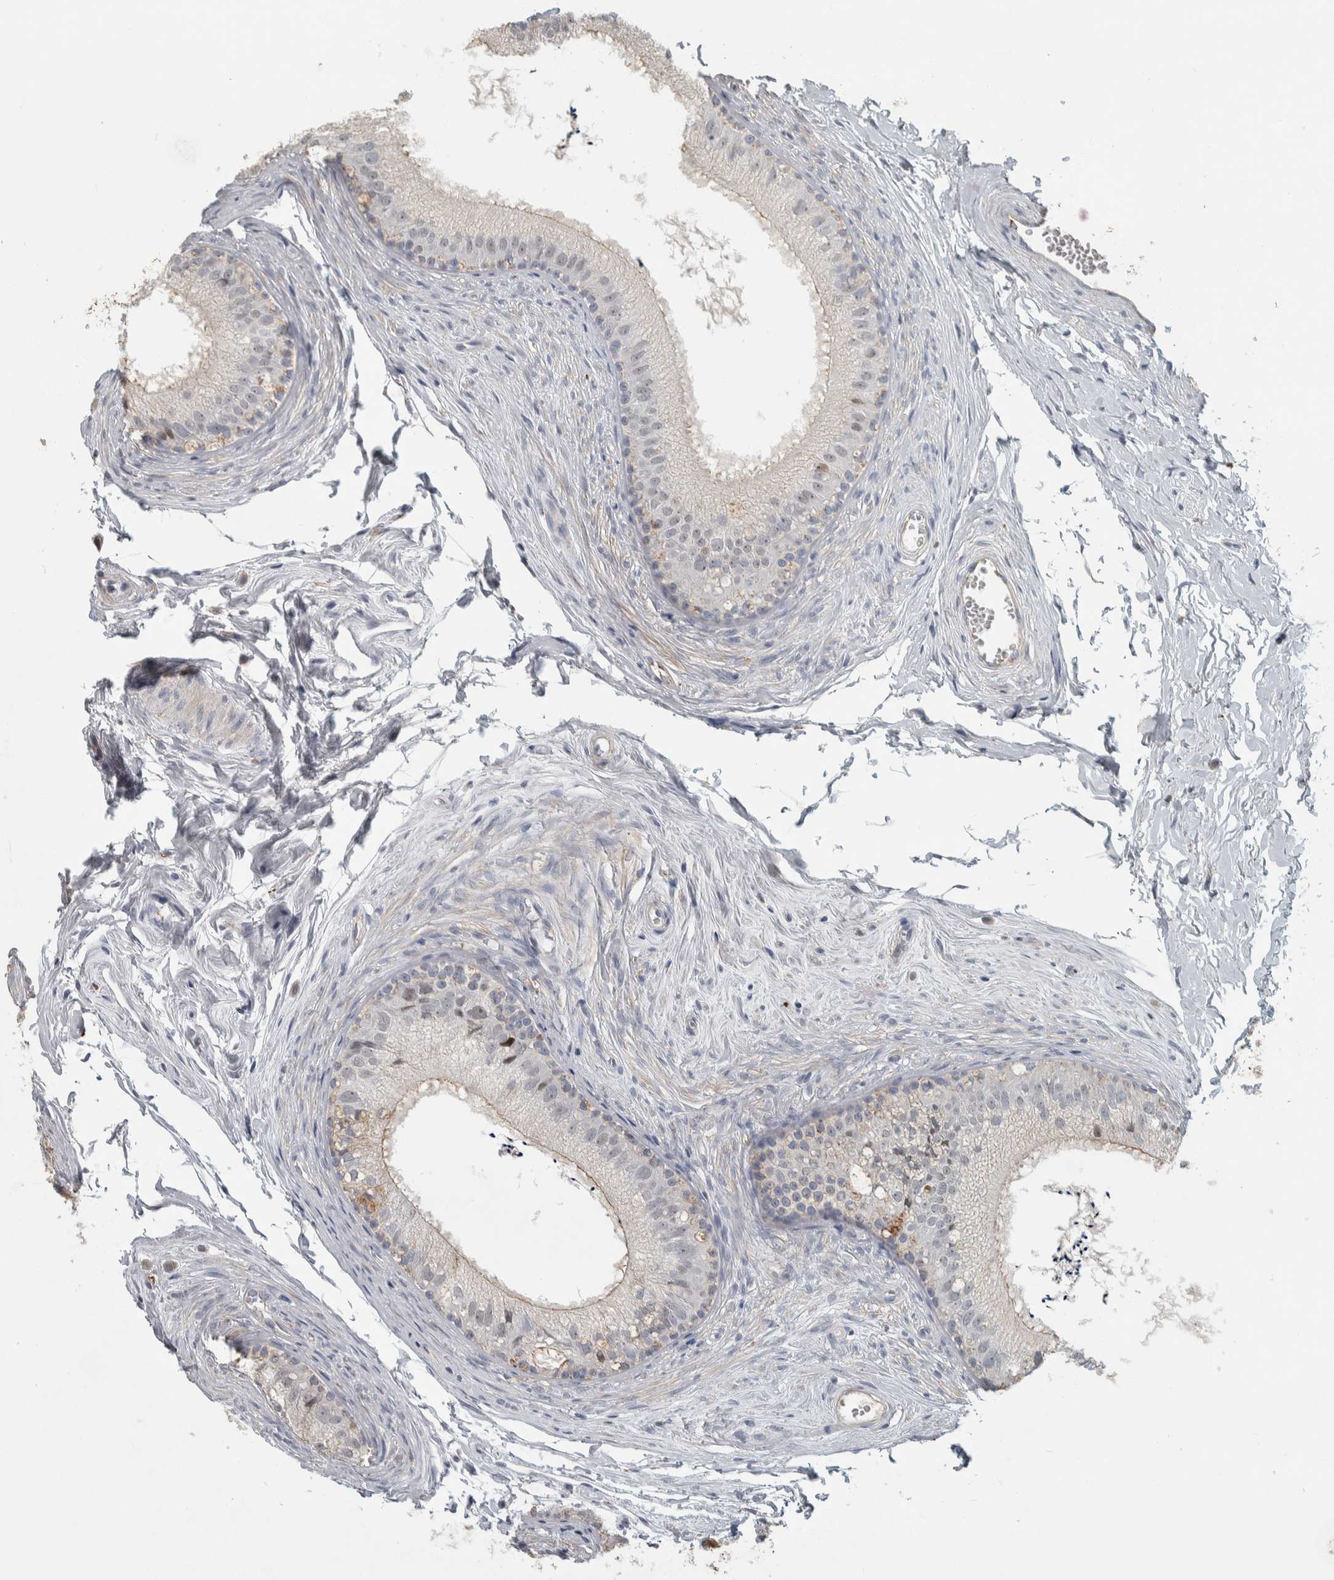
{"staining": {"intensity": "negative", "quantity": "none", "location": "none"}, "tissue": "epididymis", "cell_type": "Glandular cells", "image_type": "normal", "snomed": [{"axis": "morphology", "description": "Normal tissue, NOS"}, {"axis": "topography", "description": "Epididymis"}], "caption": "This is a photomicrograph of immunohistochemistry staining of benign epididymis, which shows no positivity in glandular cells. (Brightfield microscopy of DAB immunohistochemistry at high magnification).", "gene": "FAM78A", "patient": {"sex": "male", "age": 56}}